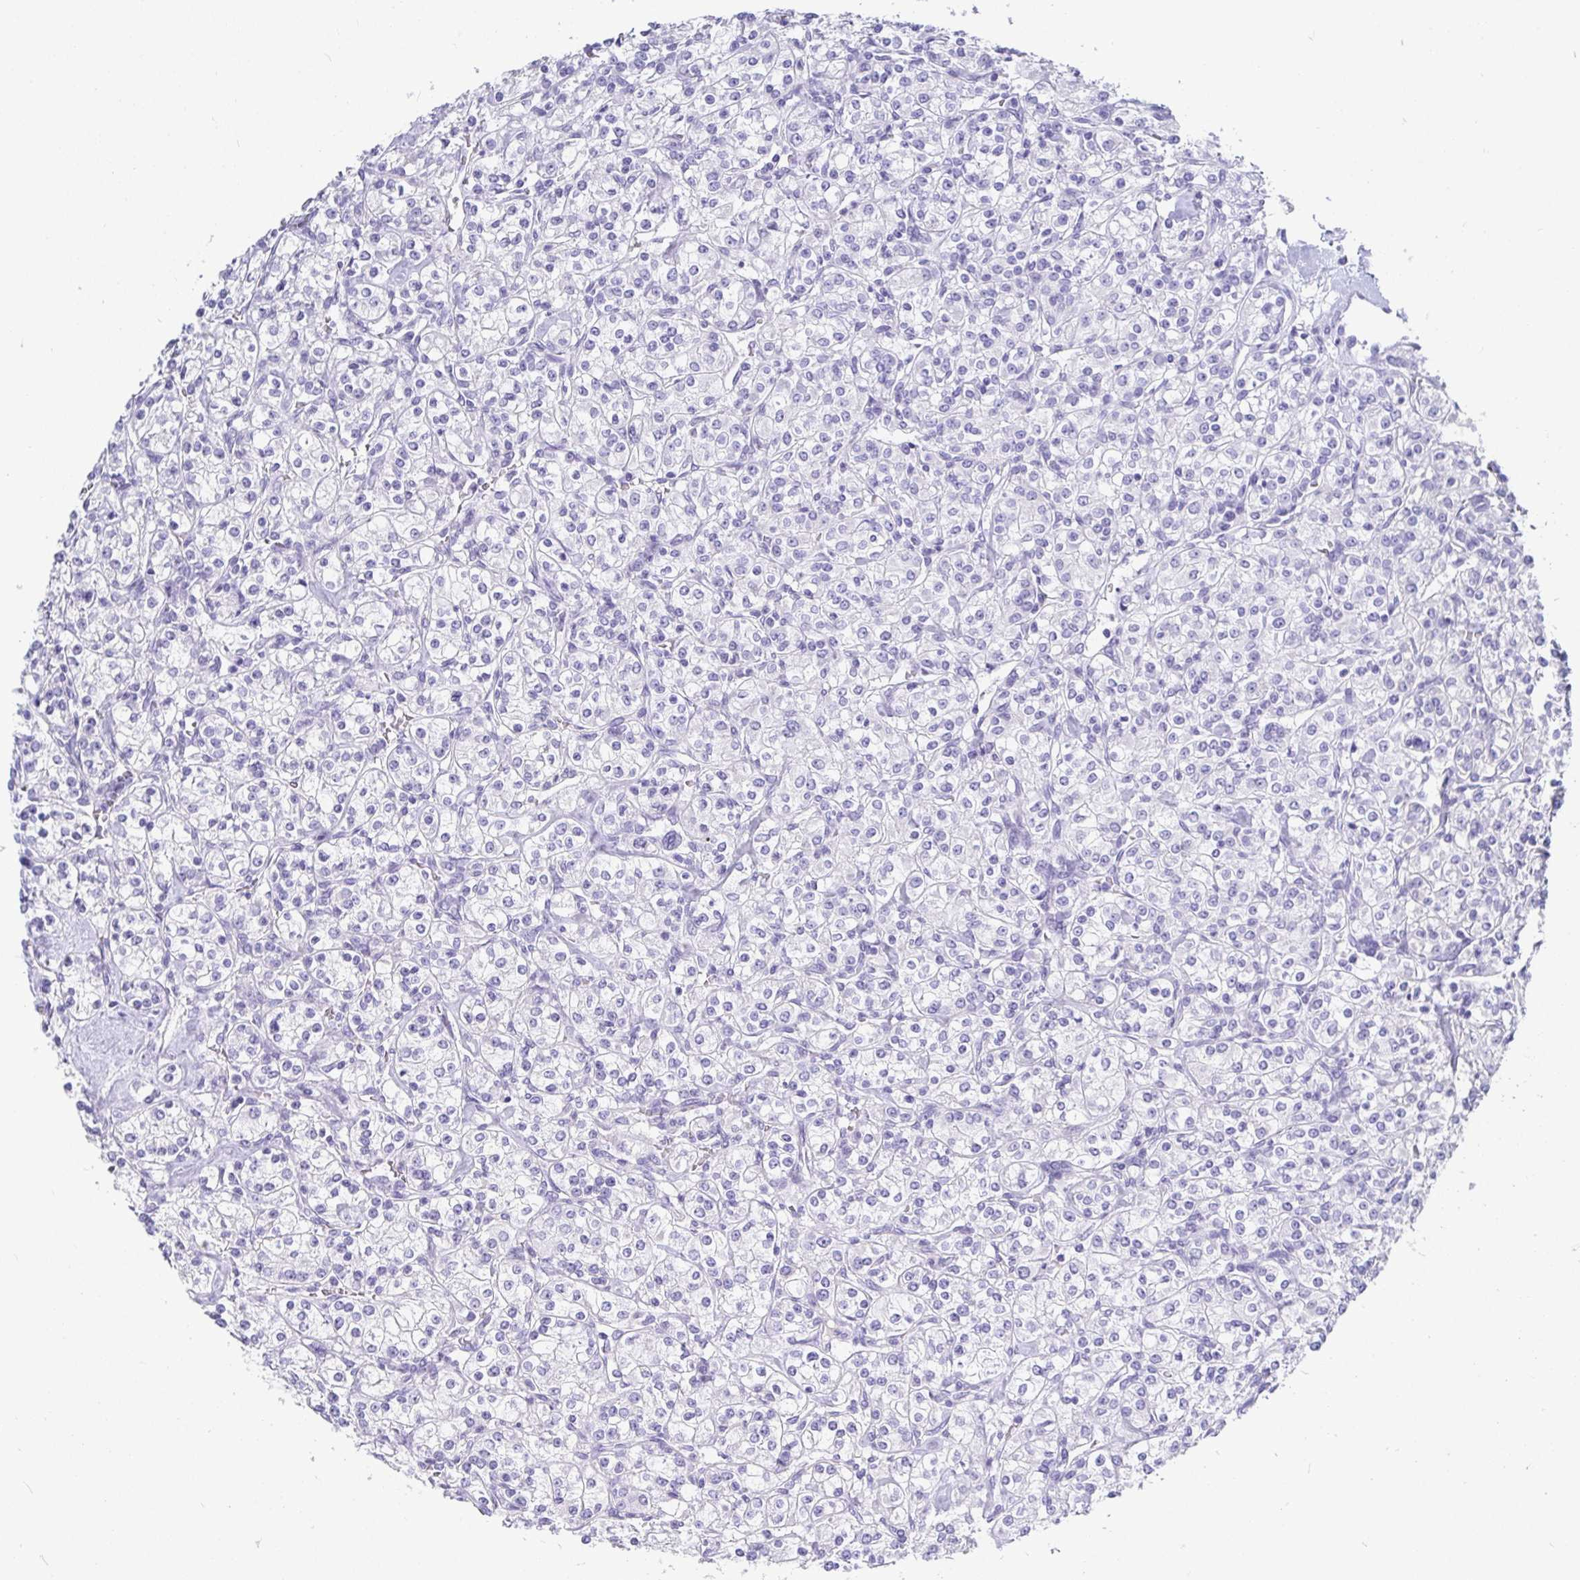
{"staining": {"intensity": "negative", "quantity": "none", "location": "none"}, "tissue": "renal cancer", "cell_type": "Tumor cells", "image_type": "cancer", "snomed": [{"axis": "morphology", "description": "Adenocarcinoma, NOS"}, {"axis": "topography", "description": "Kidney"}], "caption": "The histopathology image reveals no staining of tumor cells in renal cancer (adenocarcinoma).", "gene": "TMEM241", "patient": {"sex": "male", "age": 77}}